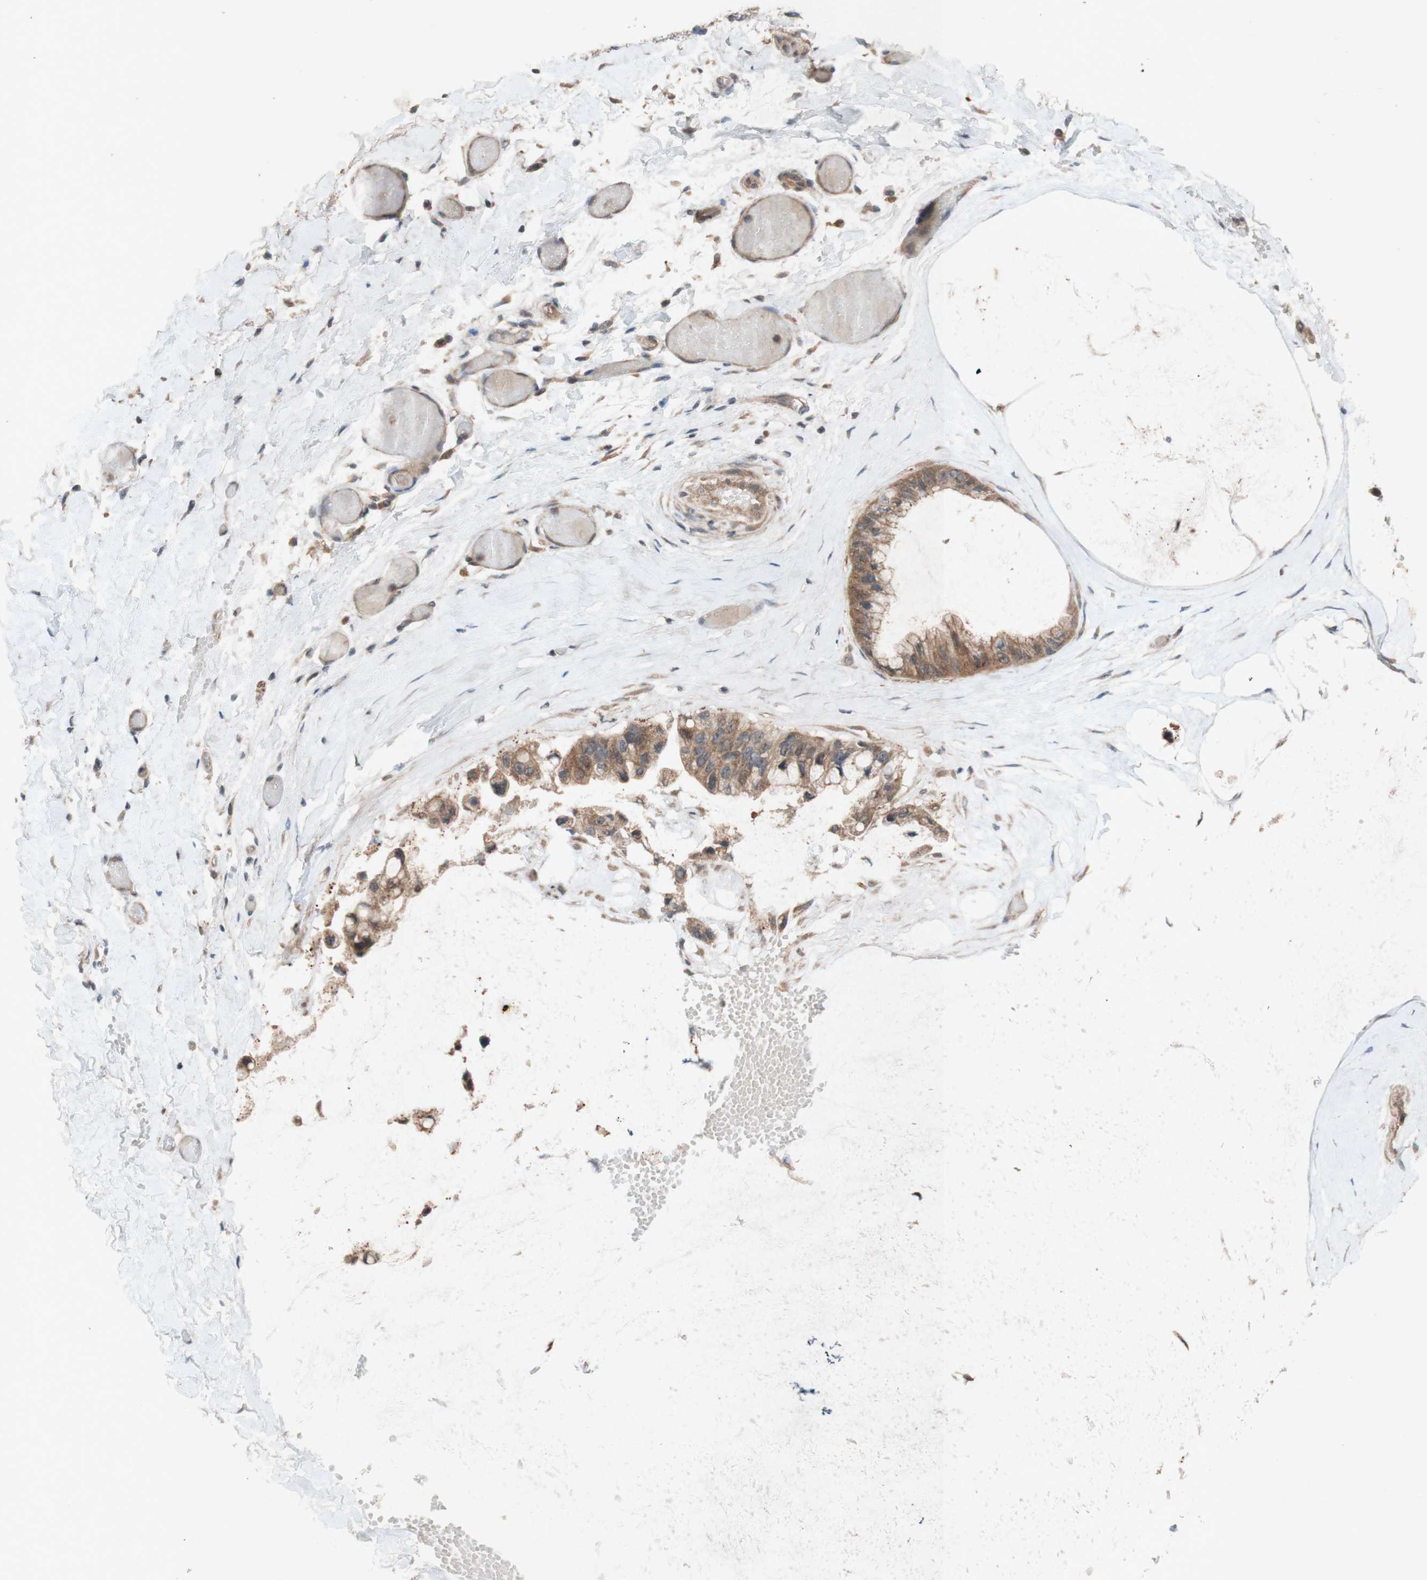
{"staining": {"intensity": "moderate", "quantity": ">75%", "location": "cytoplasmic/membranous"}, "tissue": "ovarian cancer", "cell_type": "Tumor cells", "image_type": "cancer", "snomed": [{"axis": "morphology", "description": "Cystadenocarcinoma, mucinous, NOS"}, {"axis": "topography", "description": "Ovary"}], "caption": "A brown stain highlights moderate cytoplasmic/membranous staining of a protein in human ovarian cancer (mucinous cystadenocarcinoma) tumor cells.", "gene": "ATP6V1F", "patient": {"sex": "female", "age": 39}}